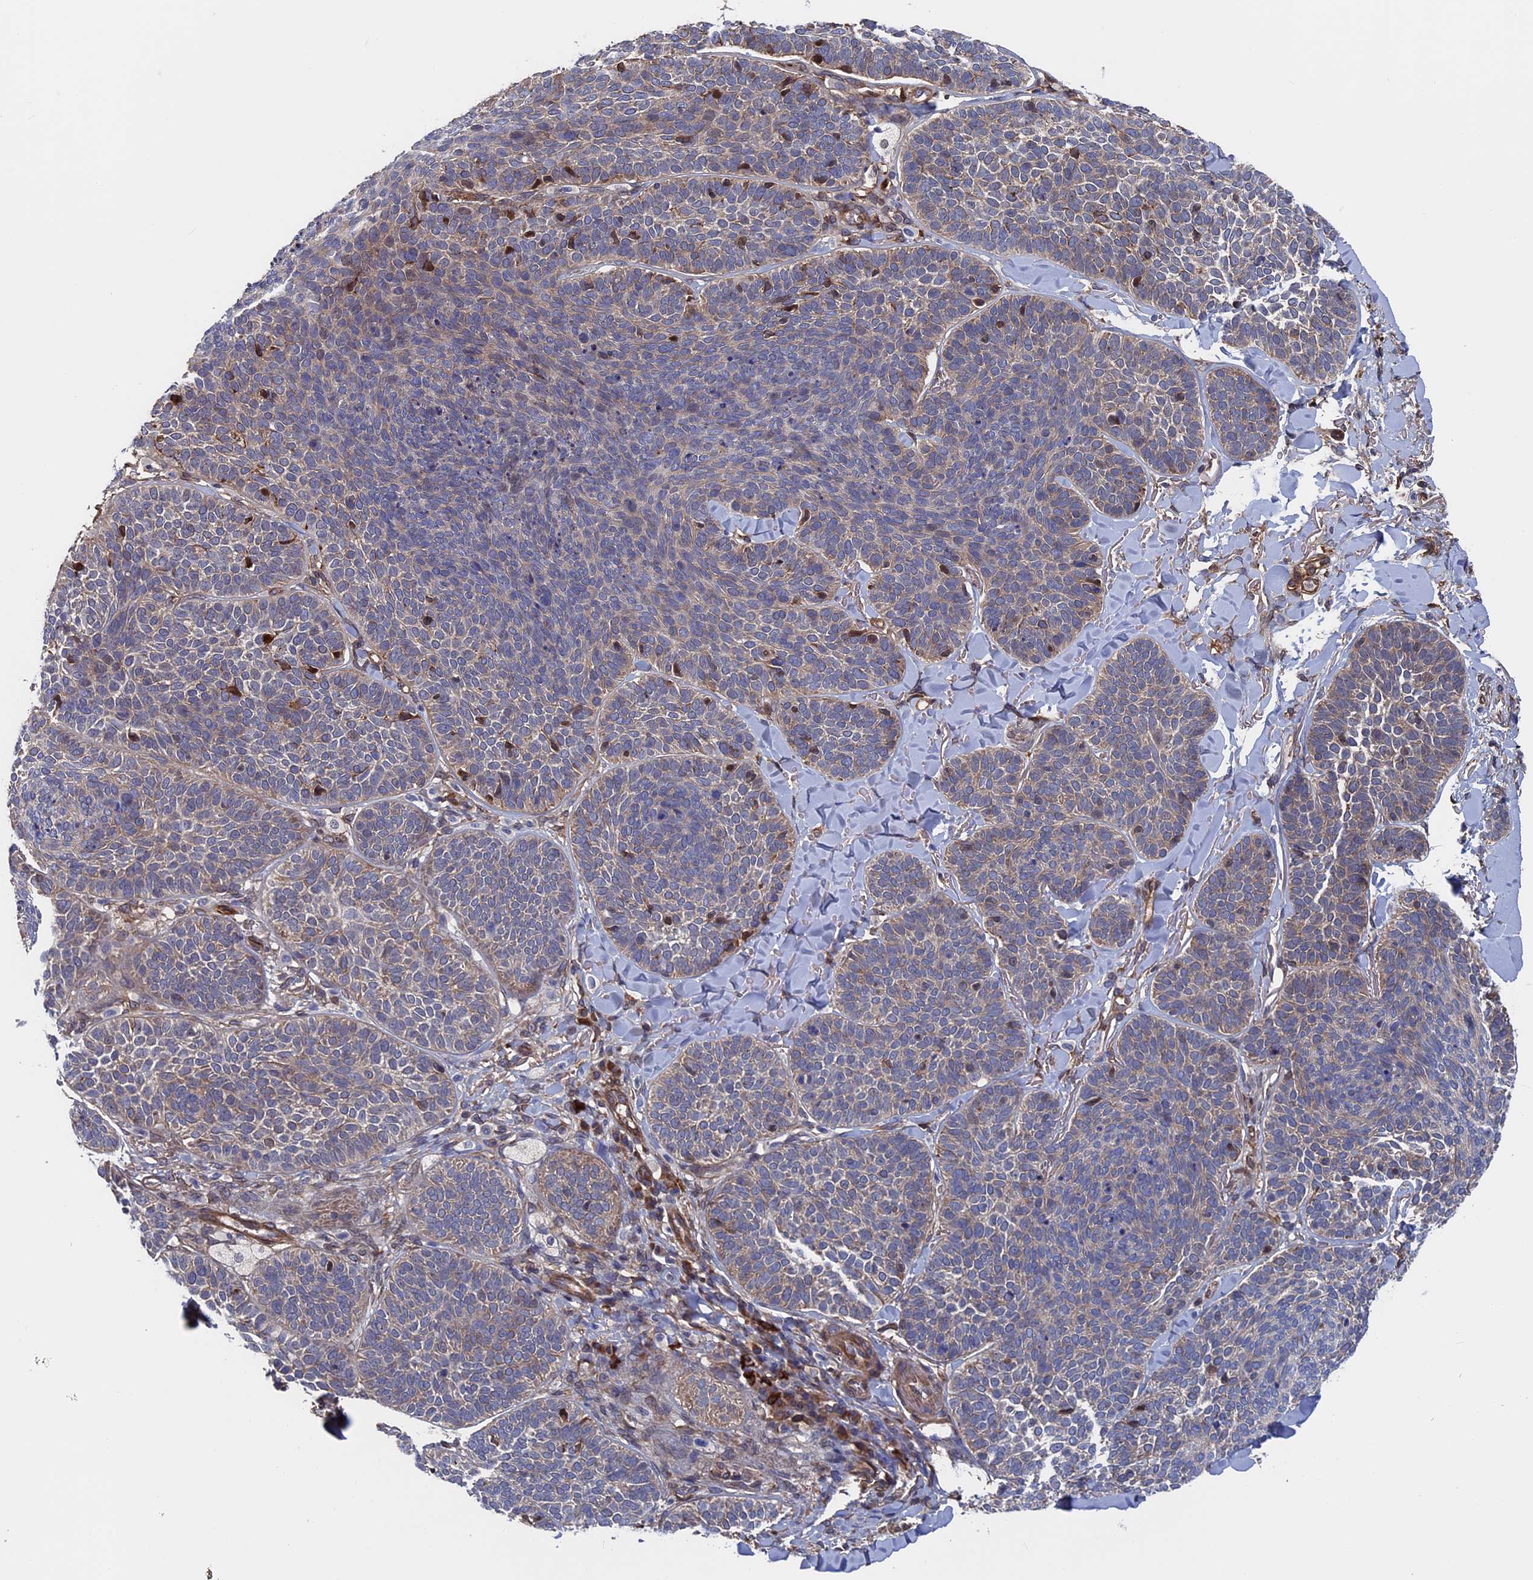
{"staining": {"intensity": "weak", "quantity": "25%-75%", "location": "cytoplasmic/membranous"}, "tissue": "skin cancer", "cell_type": "Tumor cells", "image_type": "cancer", "snomed": [{"axis": "morphology", "description": "Basal cell carcinoma"}, {"axis": "topography", "description": "Skin"}], "caption": "IHC of basal cell carcinoma (skin) shows low levels of weak cytoplasmic/membranous staining in approximately 25%-75% of tumor cells.", "gene": "RPUSD1", "patient": {"sex": "male", "age": 85}}